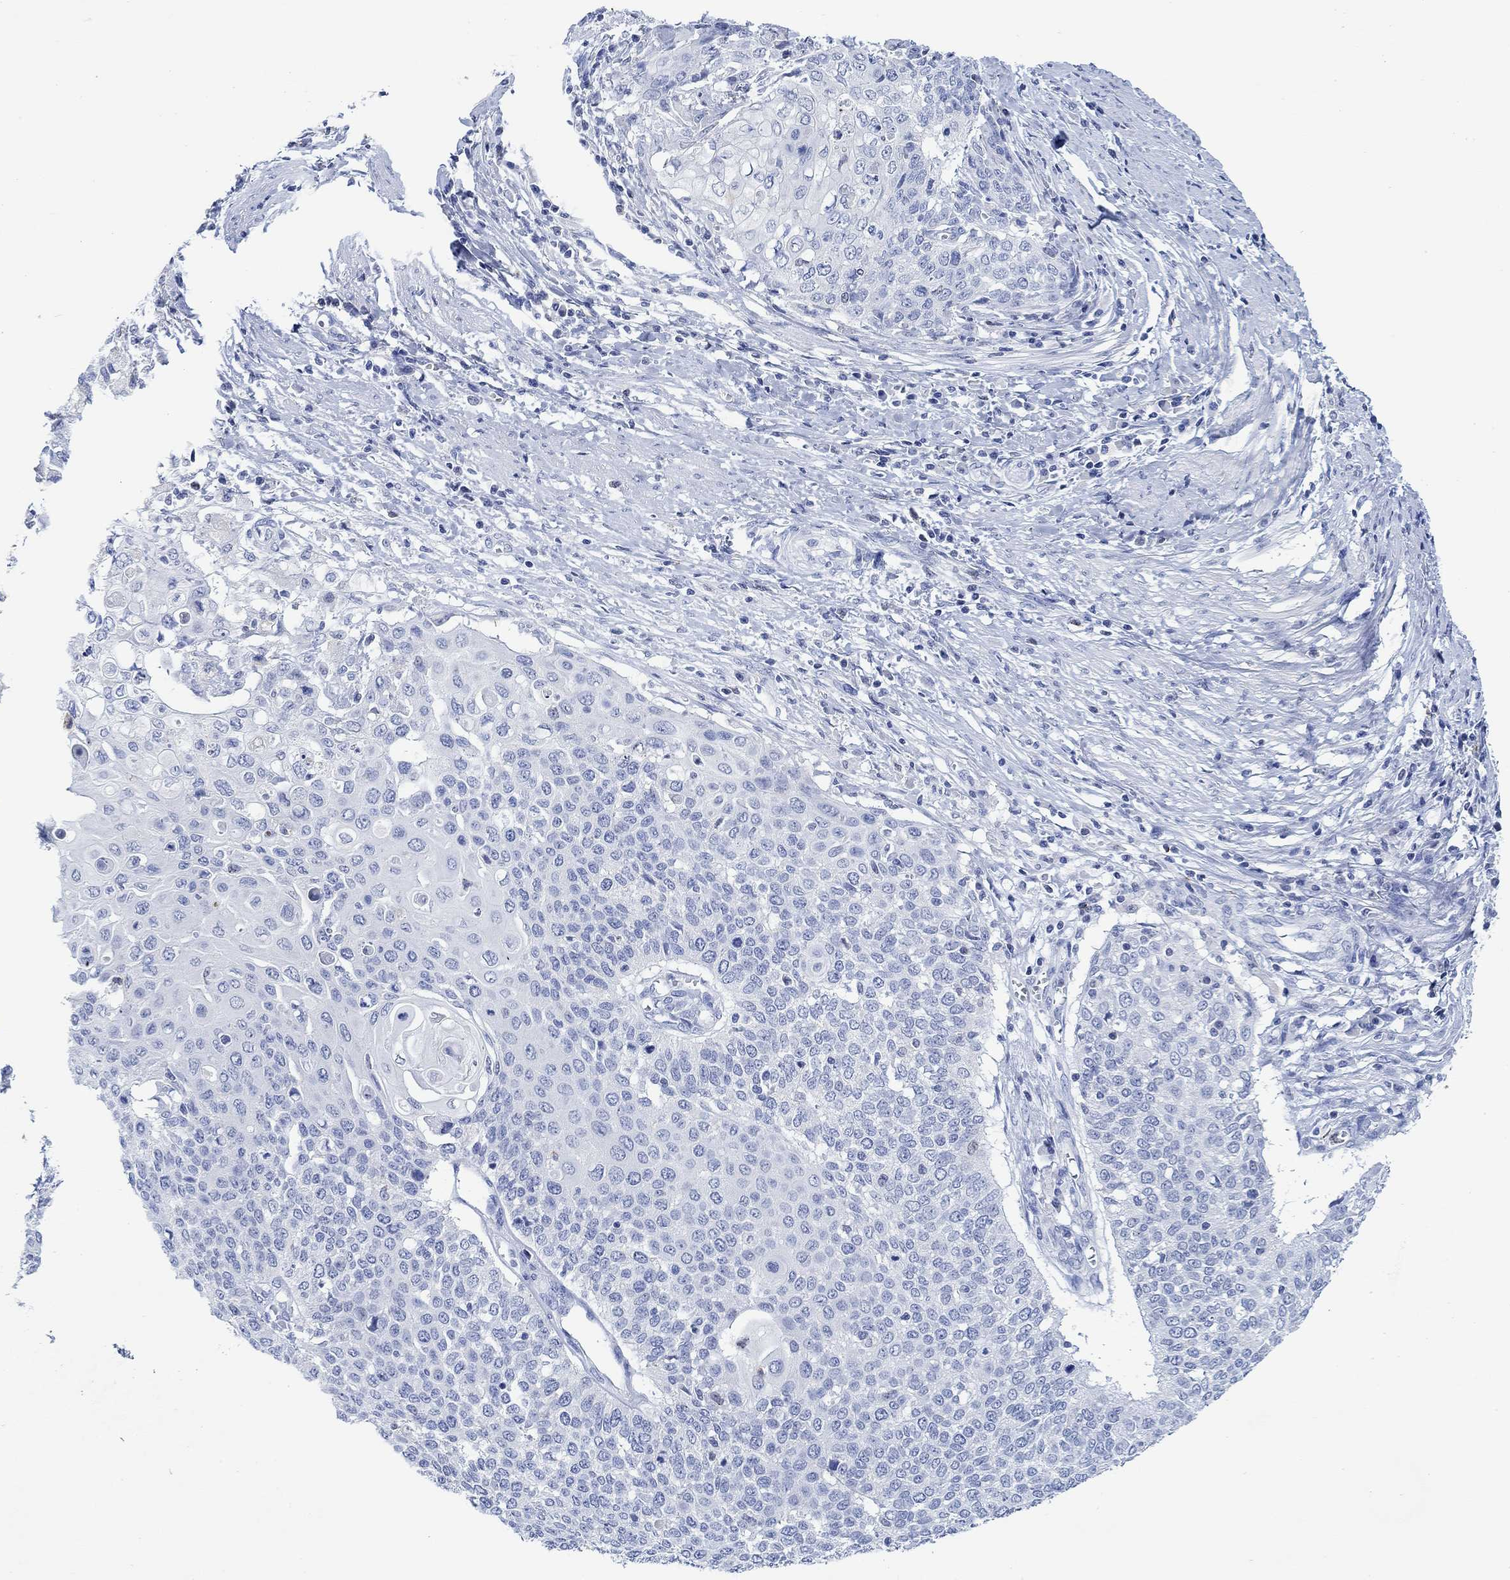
{"staining": {"intensity": "negative", "quantity": "none", "location": "none"}, "tissue": "cervical cancer", "cell_type": "Tumor cells", "image_type": "cancer", "snomed": [{"axis": "morphology", "description": "Squamous cell carcinoma, NOS"}, {"axis": "topography", "description": "Cervix"}], "caption": "The IHC image has no significant positivity in tumor cells of cervical squamous cell carcinoma tissue.", "gene": "PPP1R17", "patient": {"sex": "female", "age": 39}}